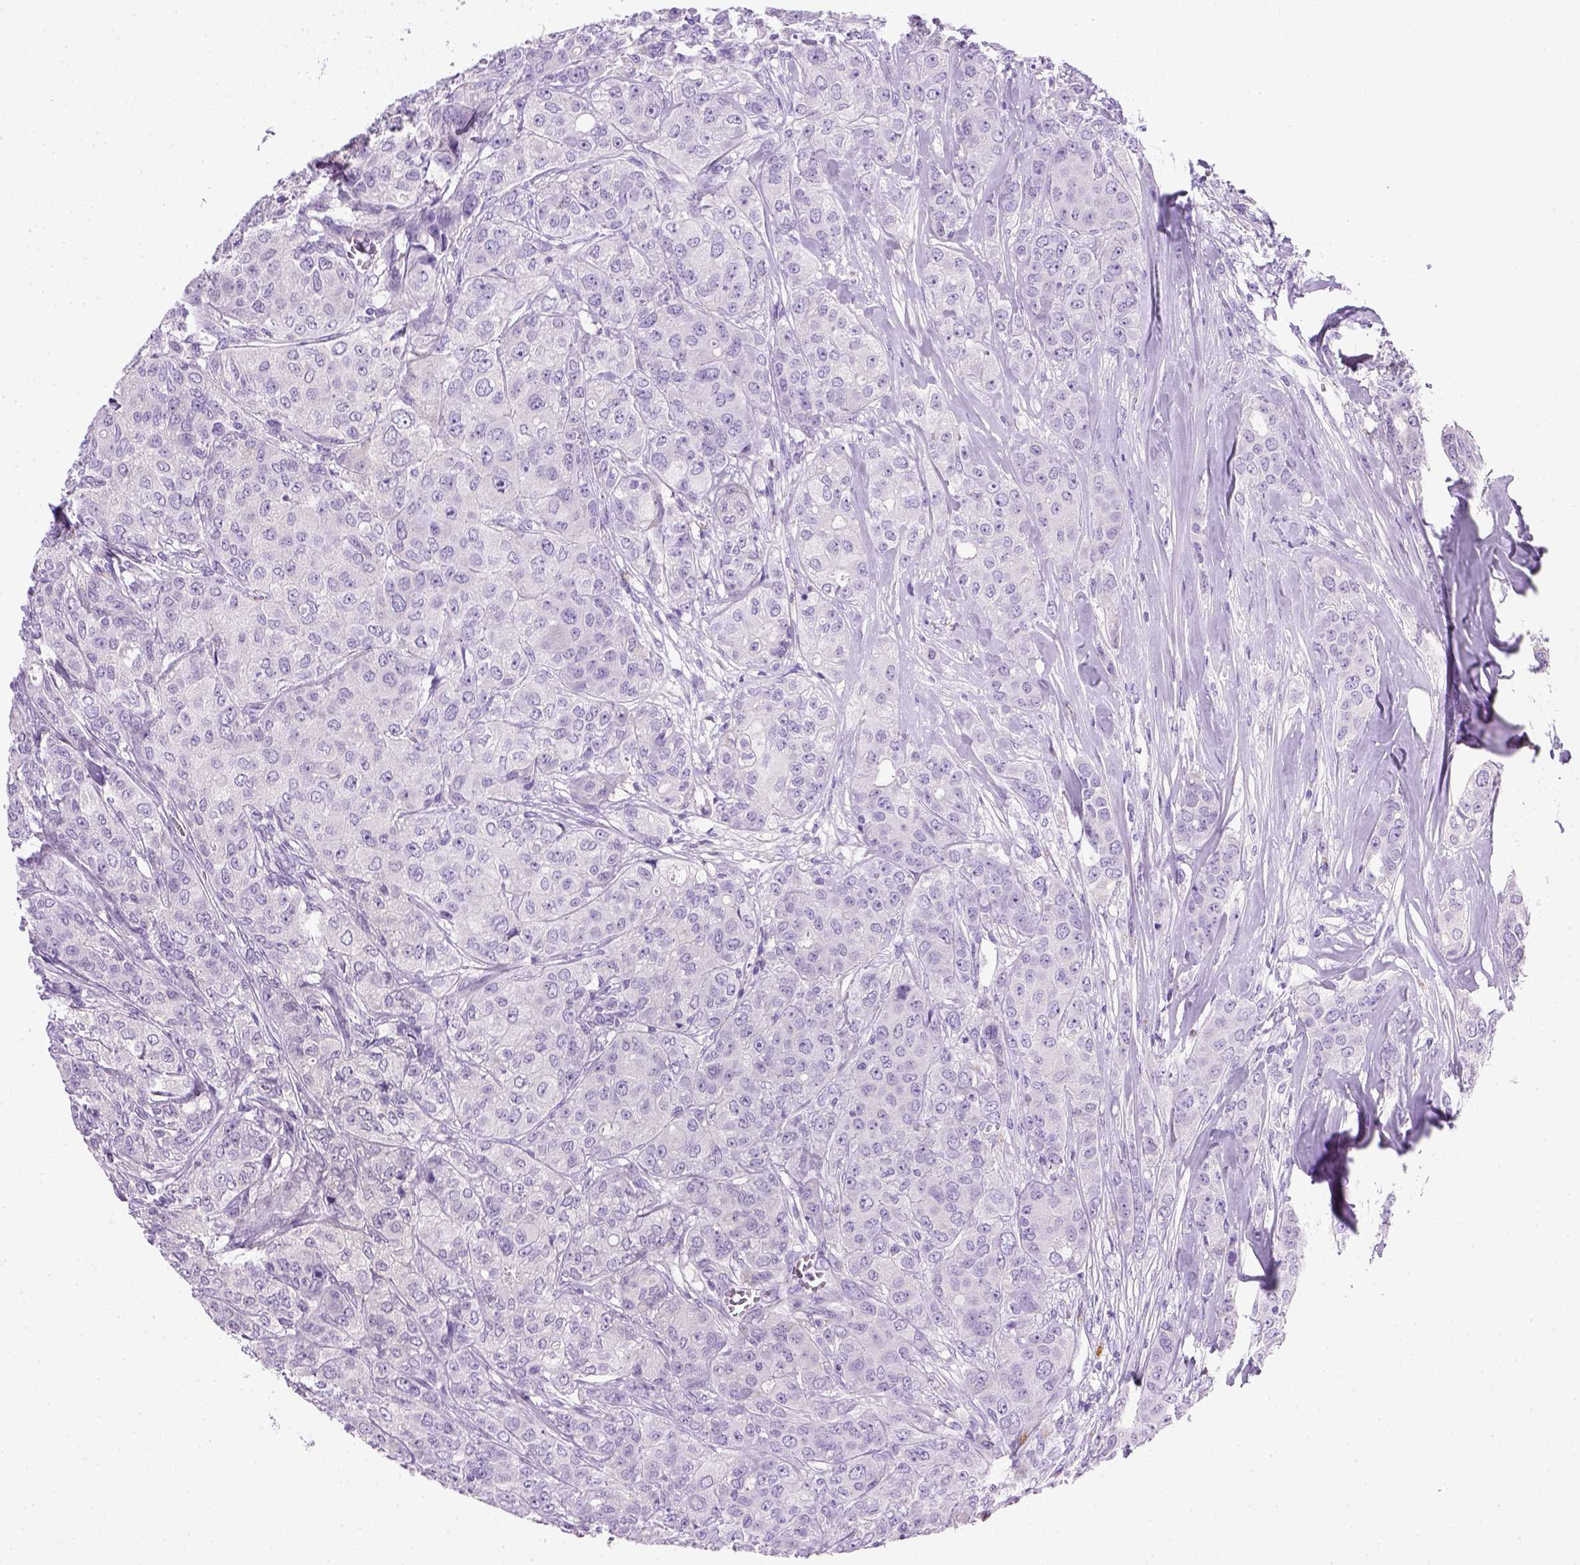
{"staining": {"intensity": "negative", "quantity": "none", "location": "none"}, "tissue": "breast cancer", "cell_type": "Tumor cells", "image_type": "cancer", "snomed": [{"axis": "morphology", "description": "Duct carcinoma"}, {"axis": "topography", "description": "Breast"}], "caption": "Tumor cells show no significant expression in invasive ductal carcinoma (breast).", "gene": "KRT71", "patient": {"sex": "female", "age": 43}}